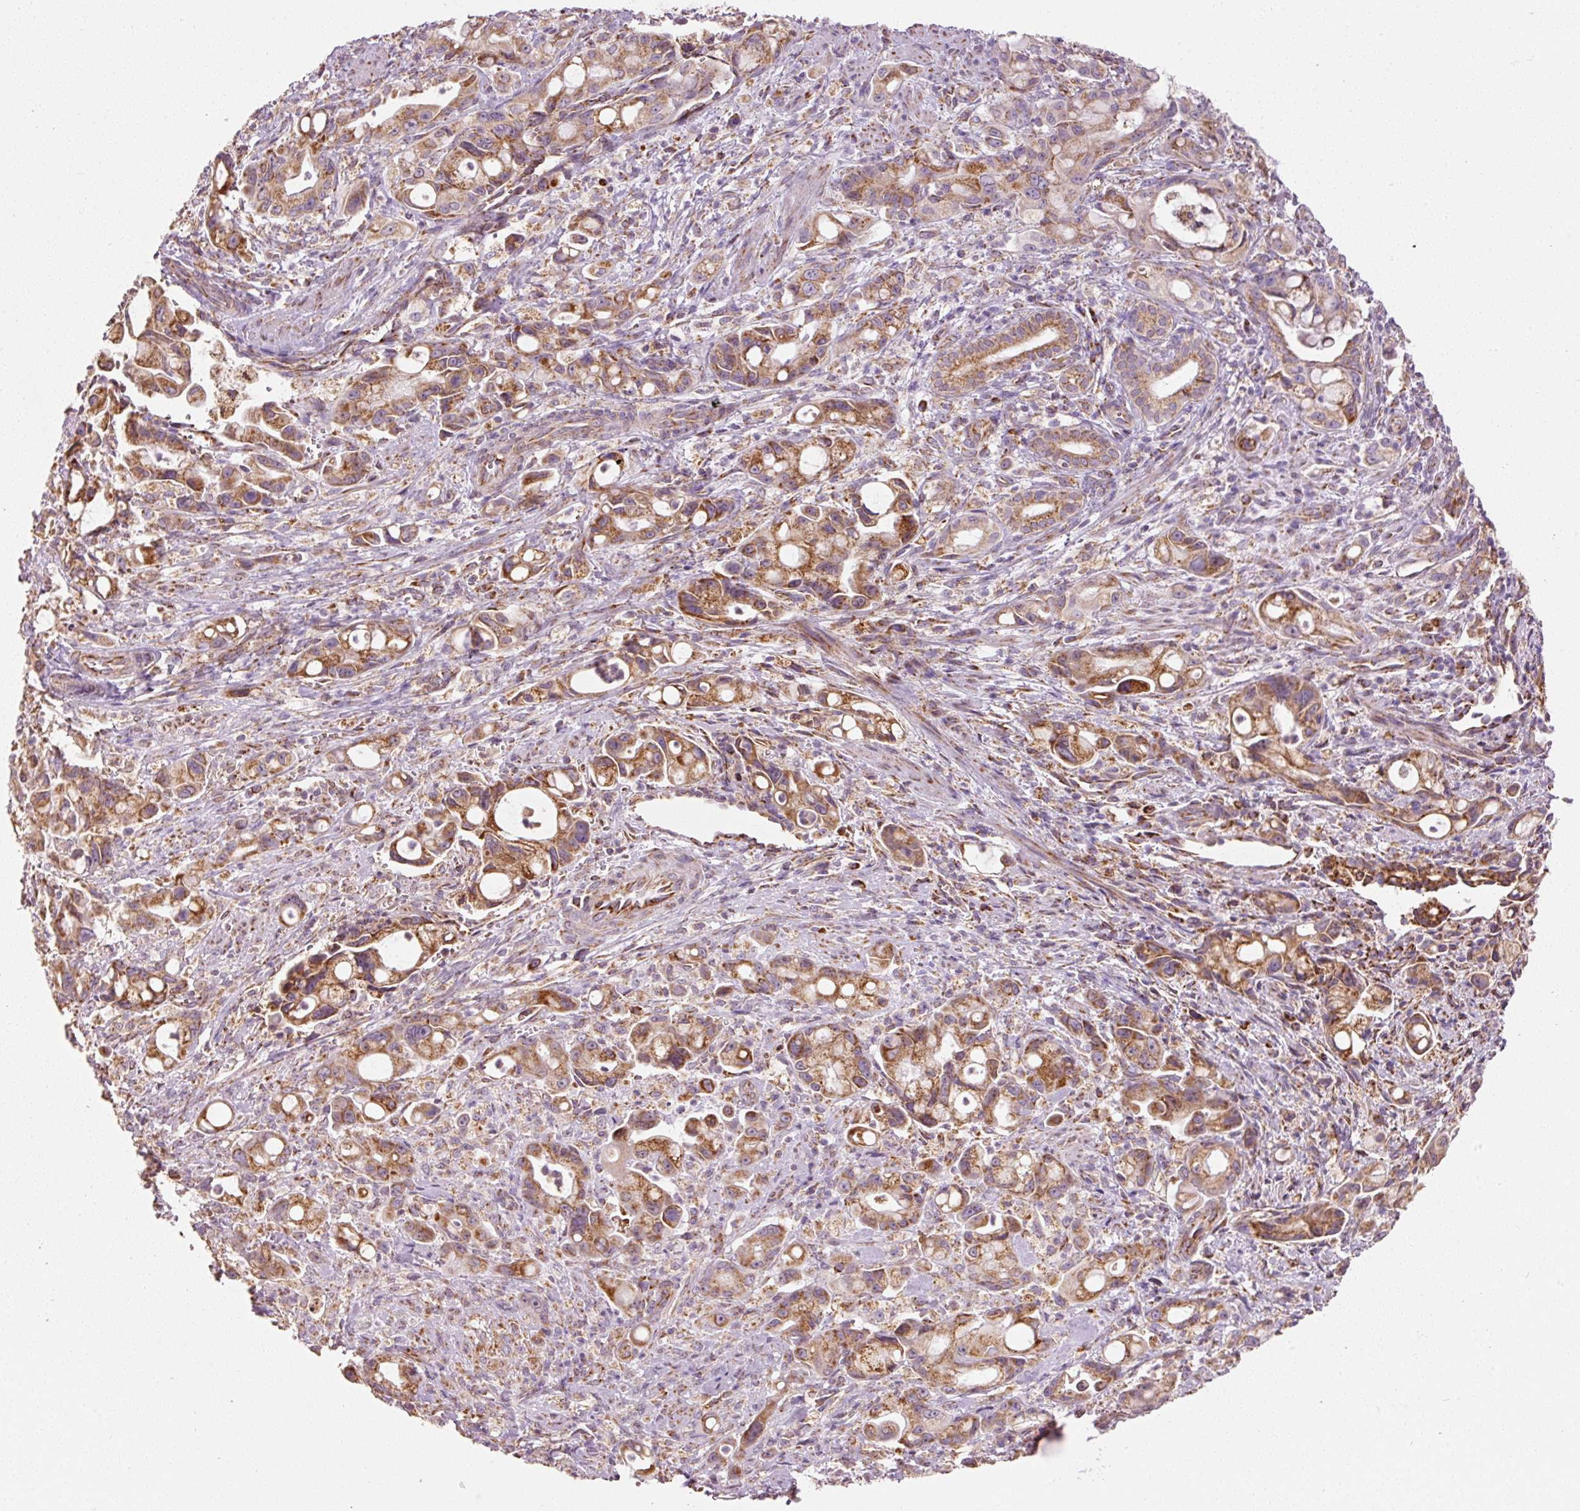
{"staining": {"intensity": "moderate", "quantity": ">75%", "location": "cytoplasmic/membranous"}, "tissue": "pancreatic cancer", "cell_type": "Tumor cells", "image_type": "cancer", "snomed": [{"axis": "morphology", "description": "Adenocarcinoma, NOS"}, {"axis": "topography", "description": "Pancreas"}], "caption": "This is an image of IHC staining of pancreatic adenocarcinoma, which shows moderate expression in the cytoplasmic/membranous of tumor cells.", "gene": "NDUFB4", "patient": {"sex": "male", "age": 68}}